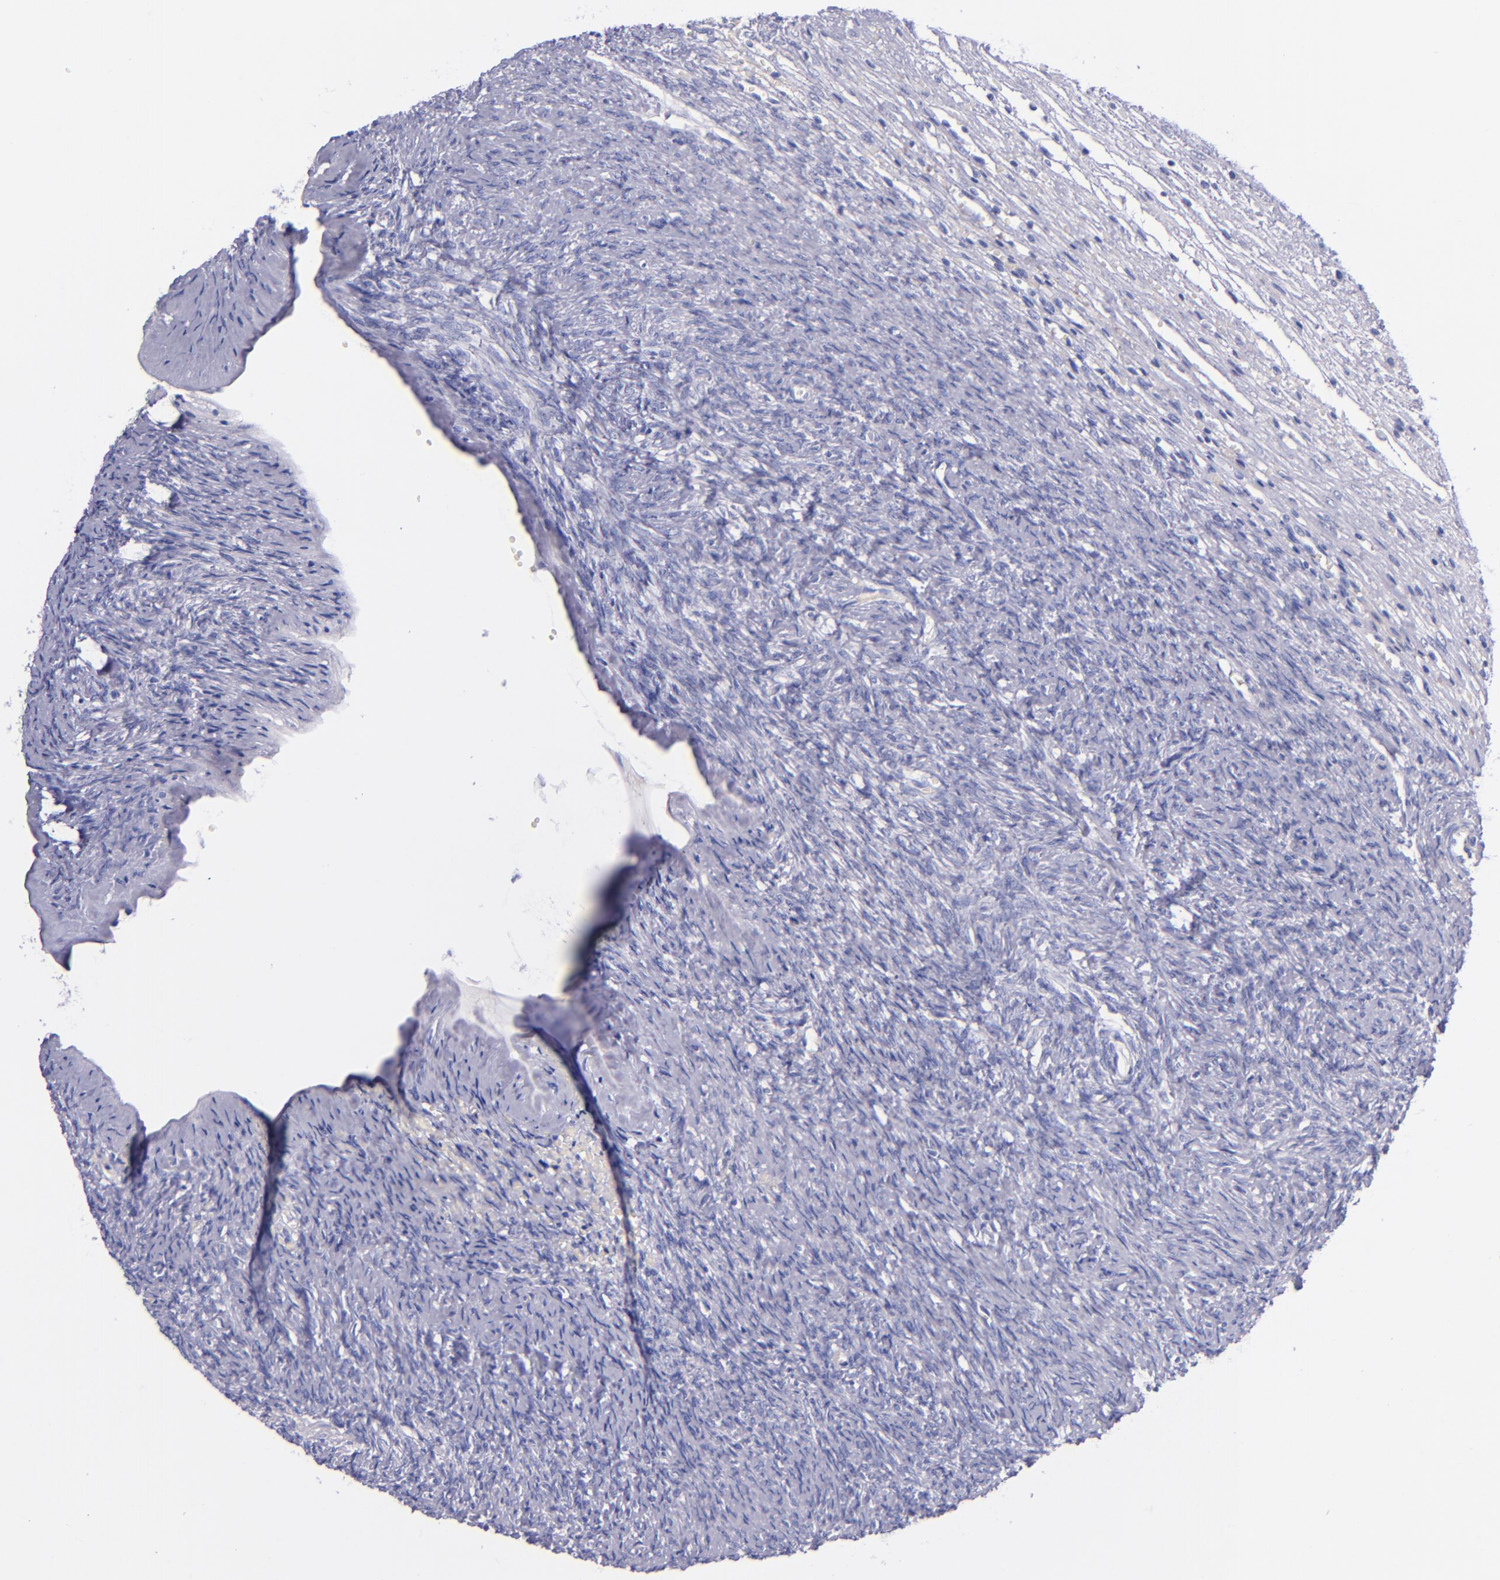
{"staining": {"intensity": "negative", "quantity": "none", "location": "none"}, "tissue": "ovary", "cell_type": "Ovarian stroma cells", "image_type": "normal", "snomed": [{"axis": "morphology", "description": "Normal tissue, NOS"}, {"axis": "topography", "description": "Ovary"}], "caption": "Immunohistochemistry (IHC) image of unremarkable ovary stained for a protein (brown), which reveals no positivity in ovarian stroma cells.", "gene": "LAG3", "patient": {"sex": "female", "age": 56}}